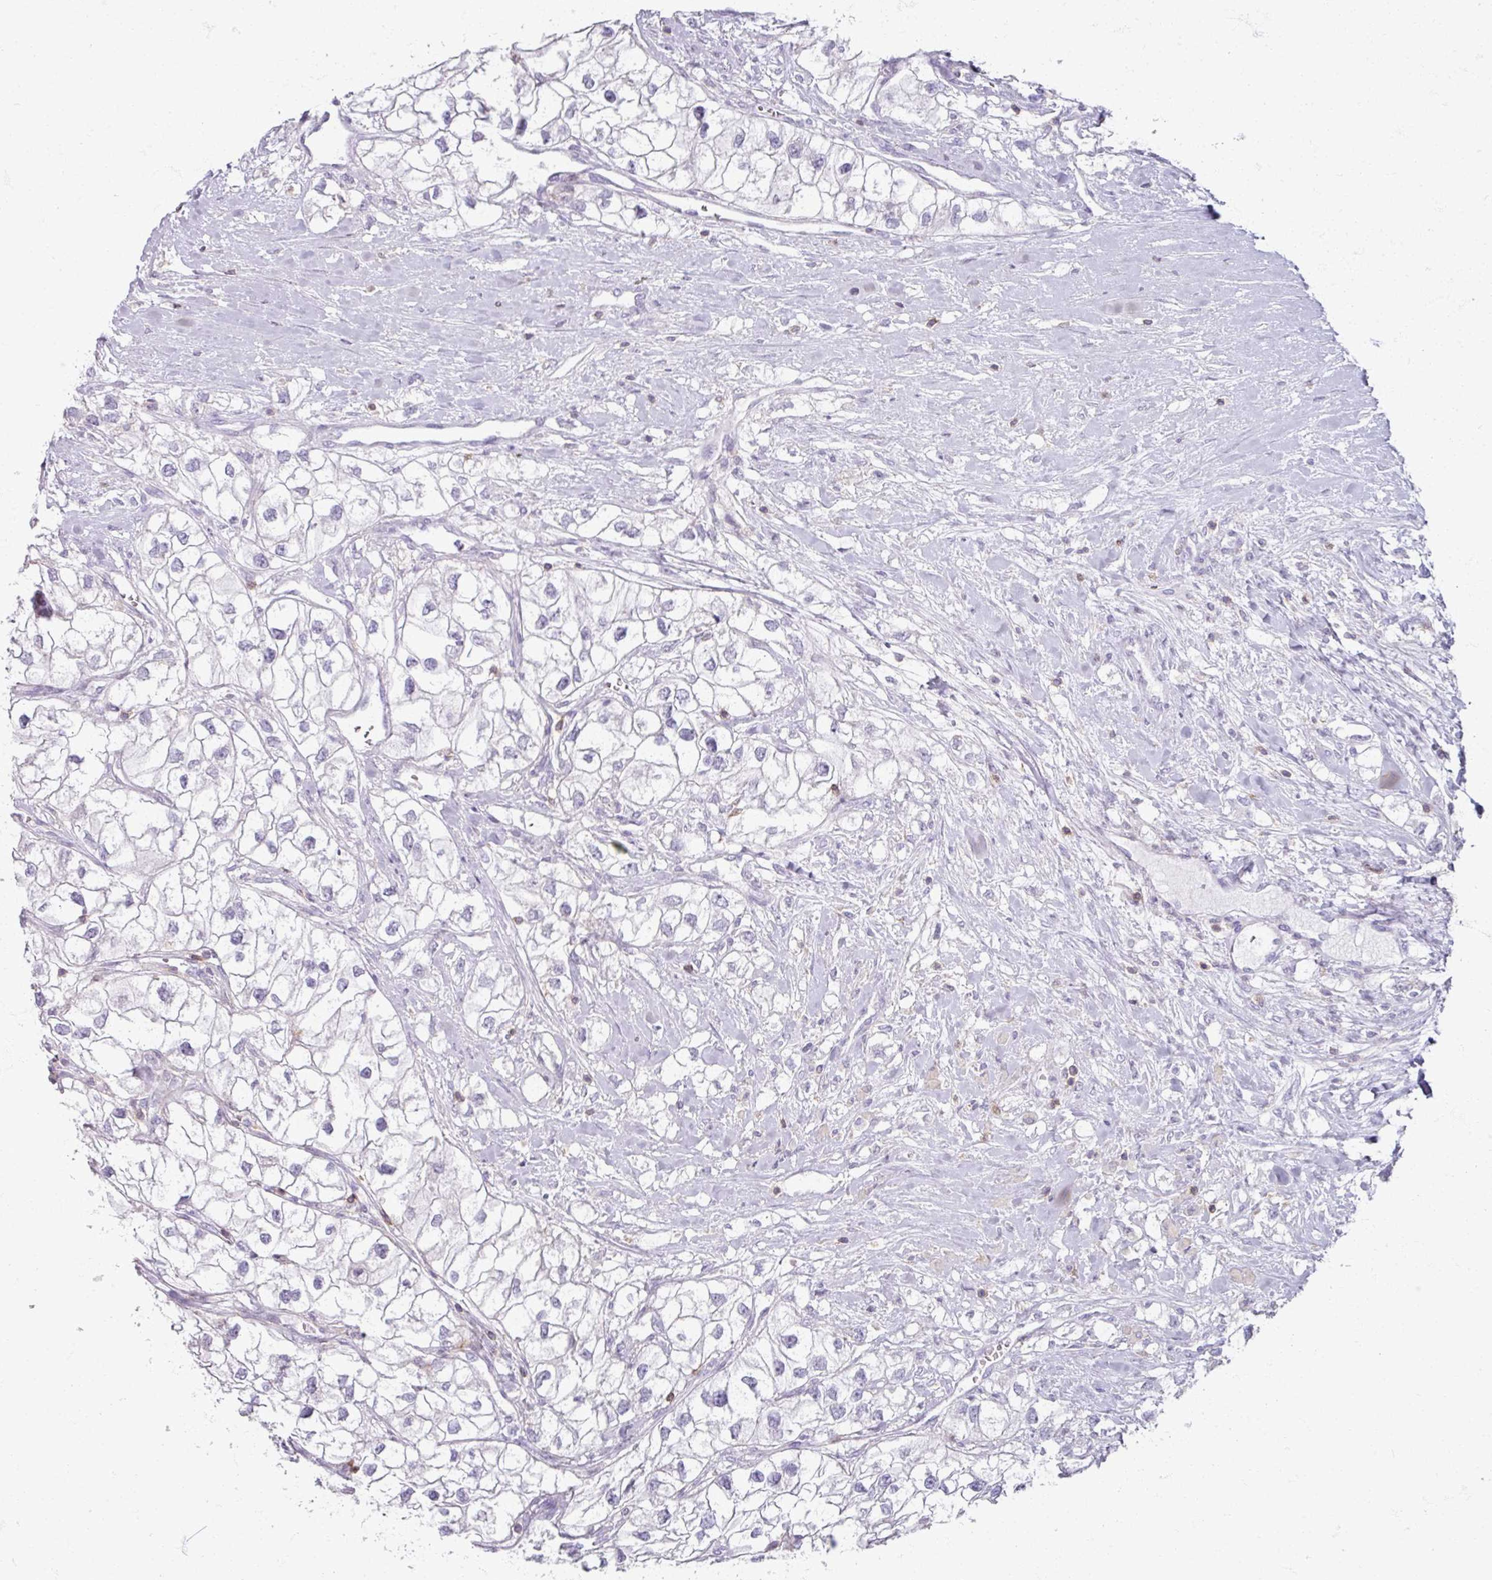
{"staining": {"intensity": "negative", "quantity": "none", "location": "none"}, "tissue": "renal cancer", "cell_type": "Tumor cells", "image_type": "cancer", "snomed": [{"axis": "morphology", "description": "Adenocarcinoma, NOS"}, {"axis": "topography", "description": "Kidney"}], "caption": "The photomicrograph demonstrates no staining of tumor cells in renal cancer. (DAB immunohistochemistry visualized using brightfield microscopy, high magnification).", "gene": "PTPRC", "patient": {"sex": "male", "age": 59}}